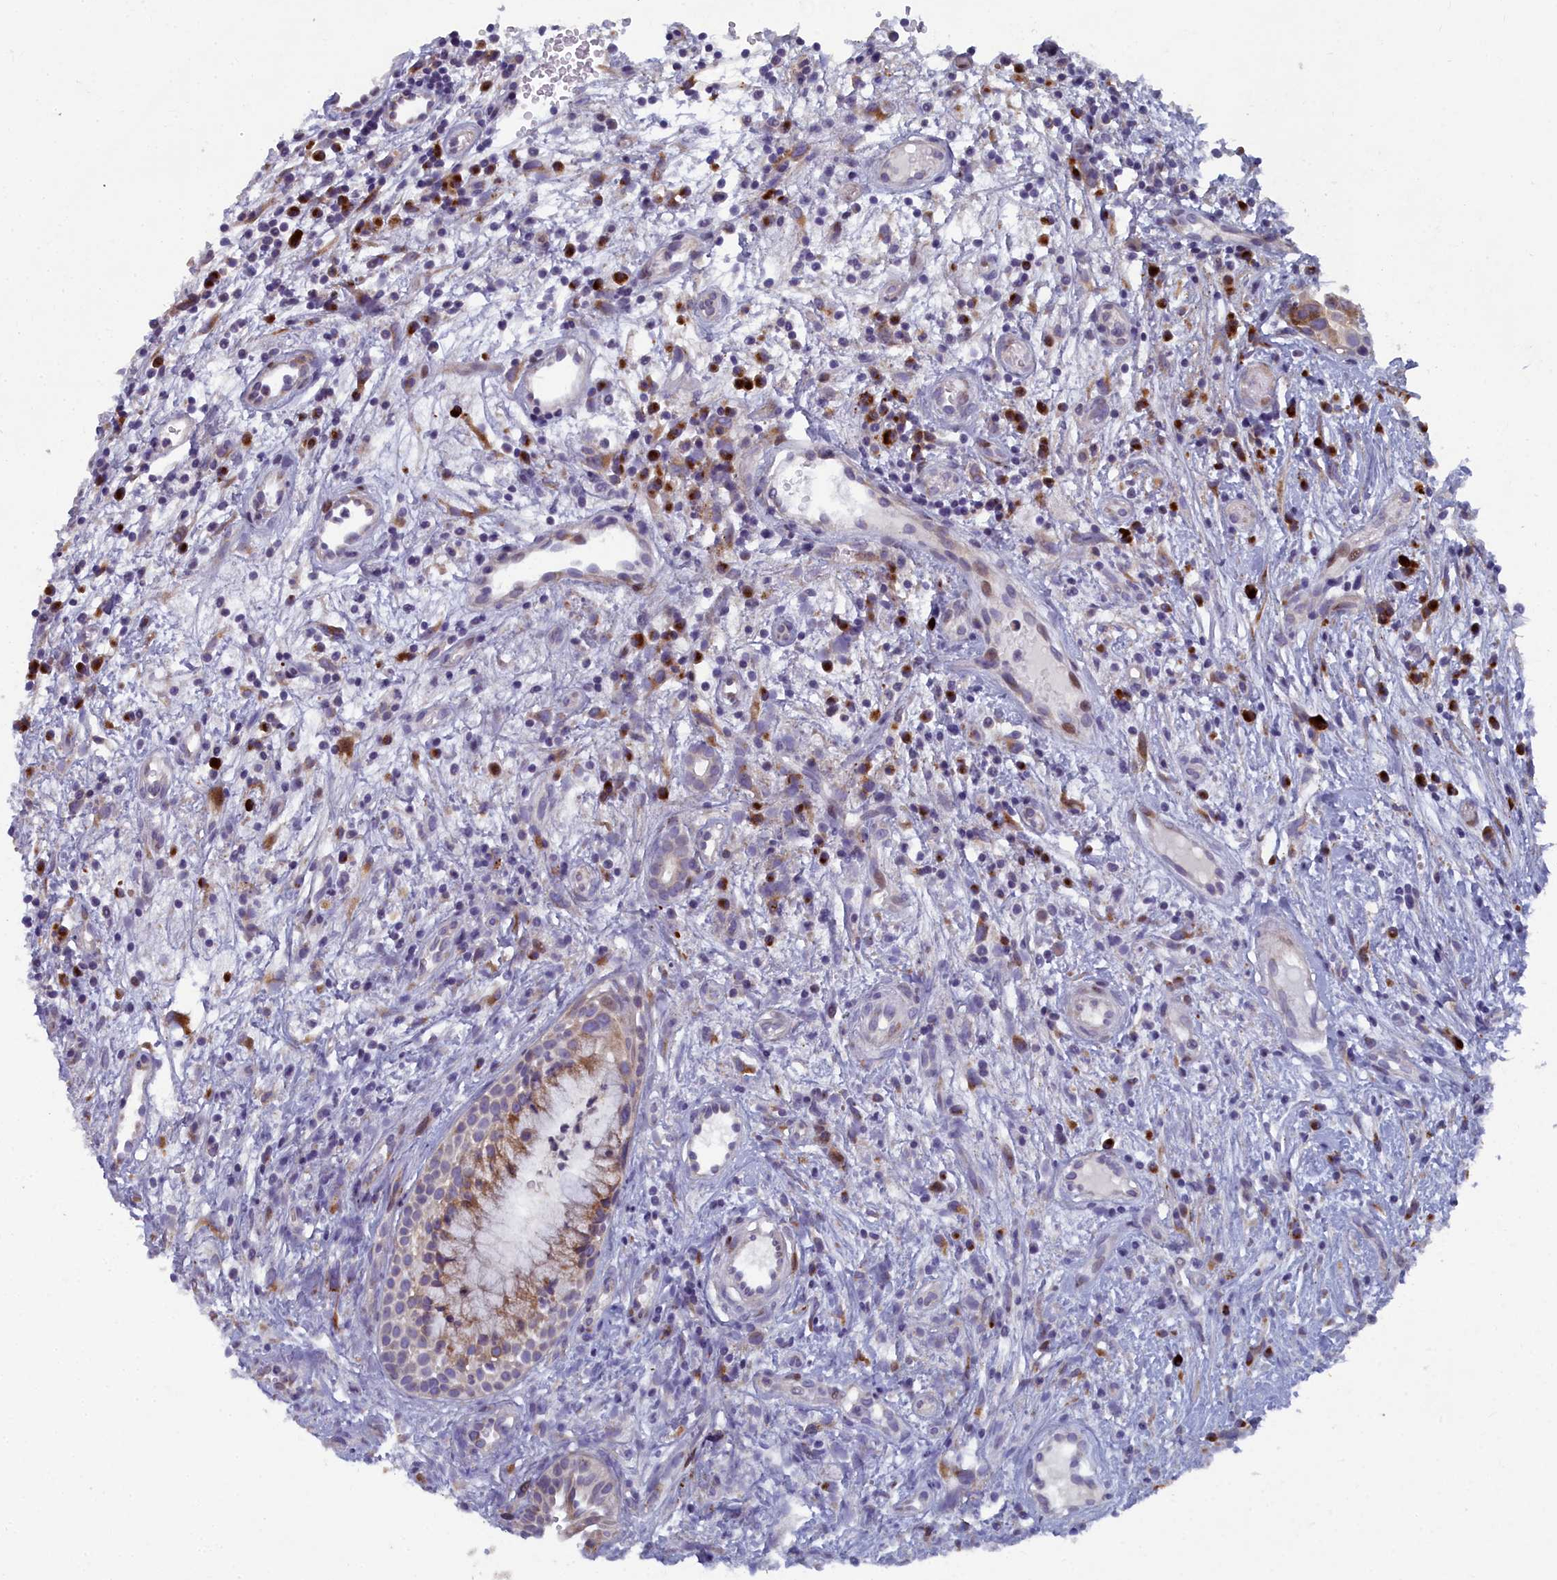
{"staining": {"intensity": "moderate", "quantity": "<25%", "location": "cytoplasmic/membranous"}, "tissue": "head and neck cancer", "cell_type": "Tumor cells", "image_type": "cancer", "snomed": [{"axis": "morphology", "description": "Adenocarcinoma, NOS"}, {"axis": "topography", "description": "Subcutis"}, {"axis": "topography", "description": "Head-Neck"}], "caption": "Protein analysis of head and neck cancer tissue displays moderate cytoplasmic/membranous staining in about <25% of tumor cells.", "gene": "B9D2", "patient": {"sex": "female", "age": 73}}